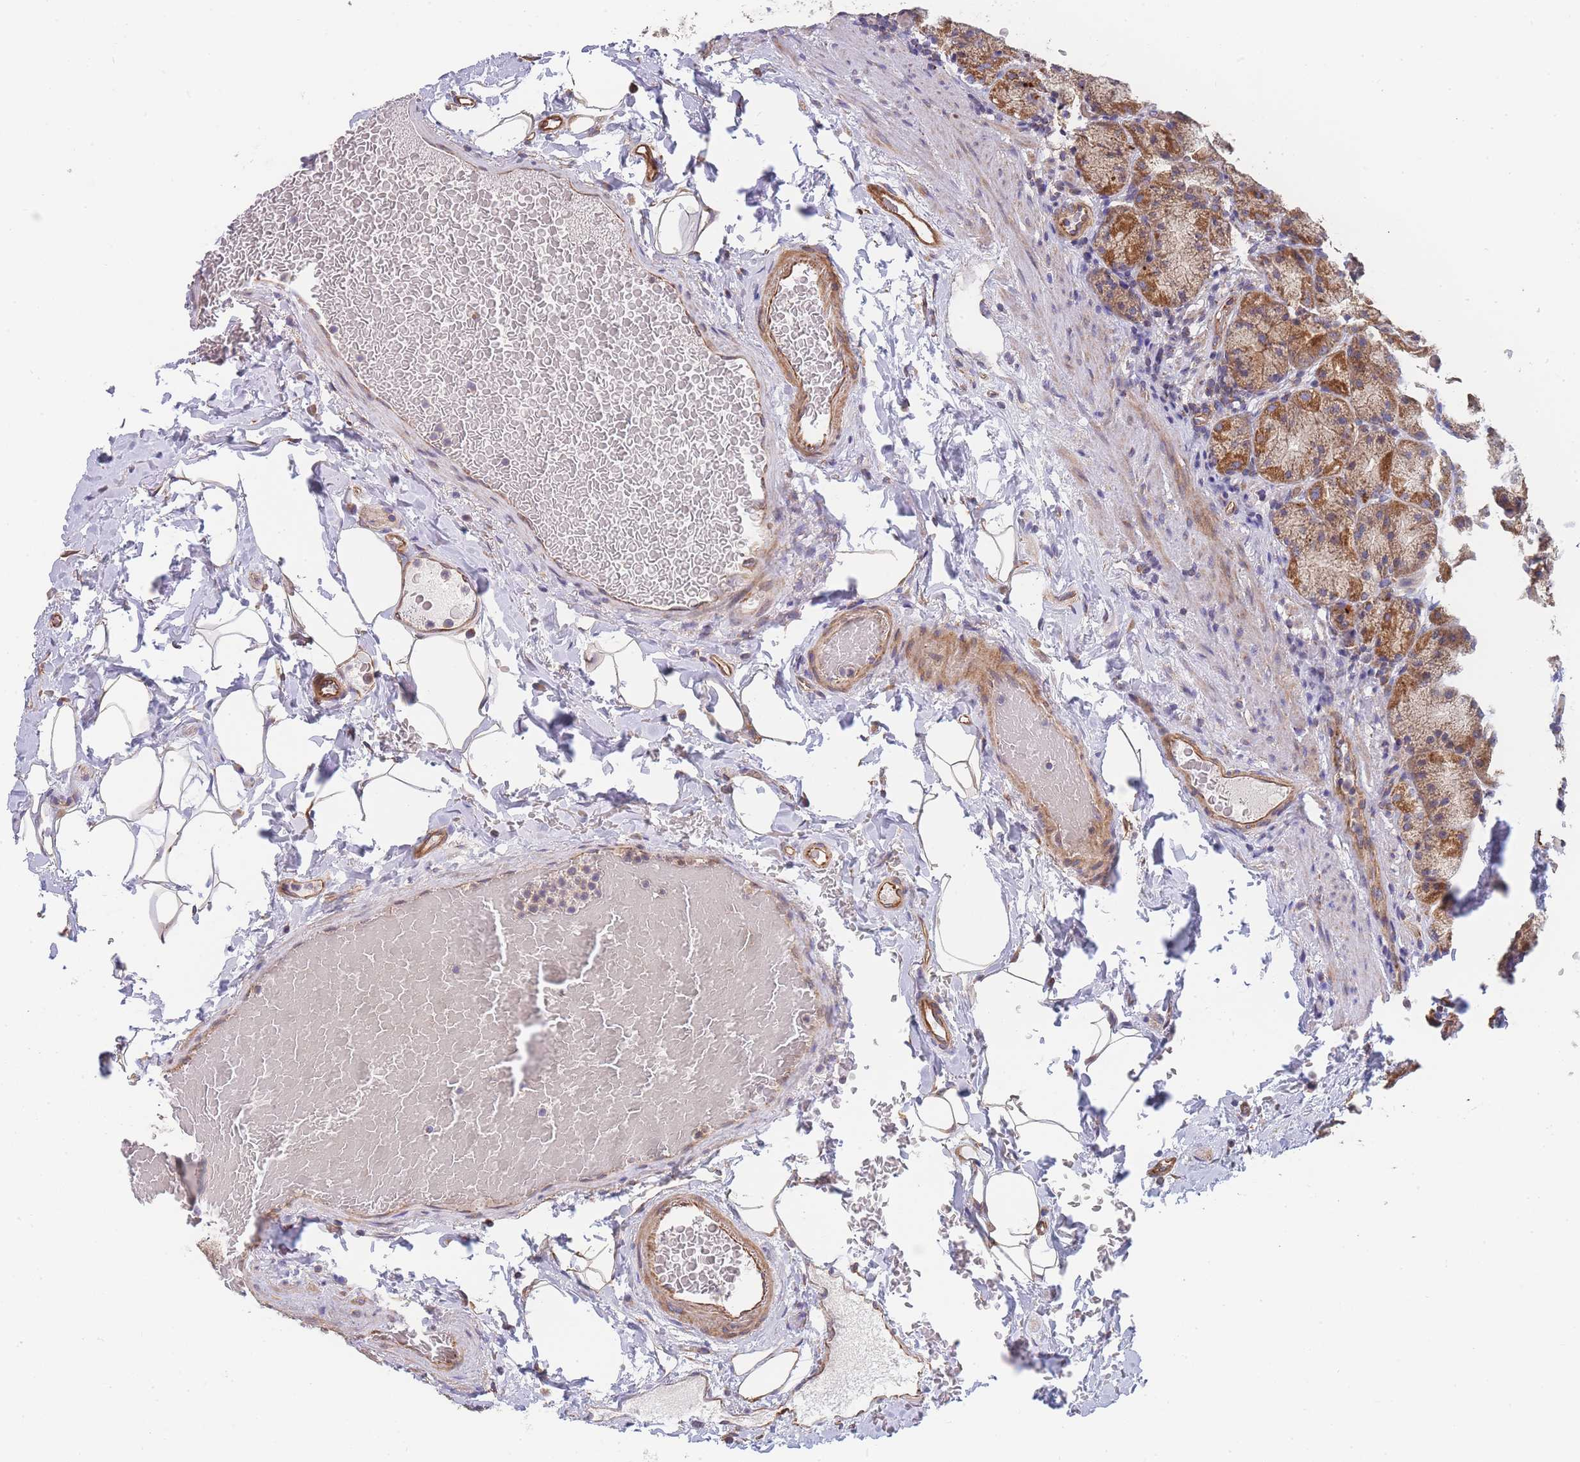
{"staining": {"intensity": "strong", "quantity": ">75%", "location": "cytoplasmic/membranous"}, "tissue": "stomach", "cell_type": "Glandular cells", "image_type": "normal", "snomed": [{"axis": "morphology", "description": "Normal tissue, NOS"}, {"axis": "topography", "description": "Stomach, upper"}, {"axis": "topography", "description": "Stomach"}], "caption": "The immunohistochemical stain shows strong cytoplasmic/membranous positivity in glandular cells of unremarkable stomach. (DAB = brown stain, brightfield microscopy at high magnification).", "gene": "MTRES1", "patient": {"sex": "male", "age": 68}}